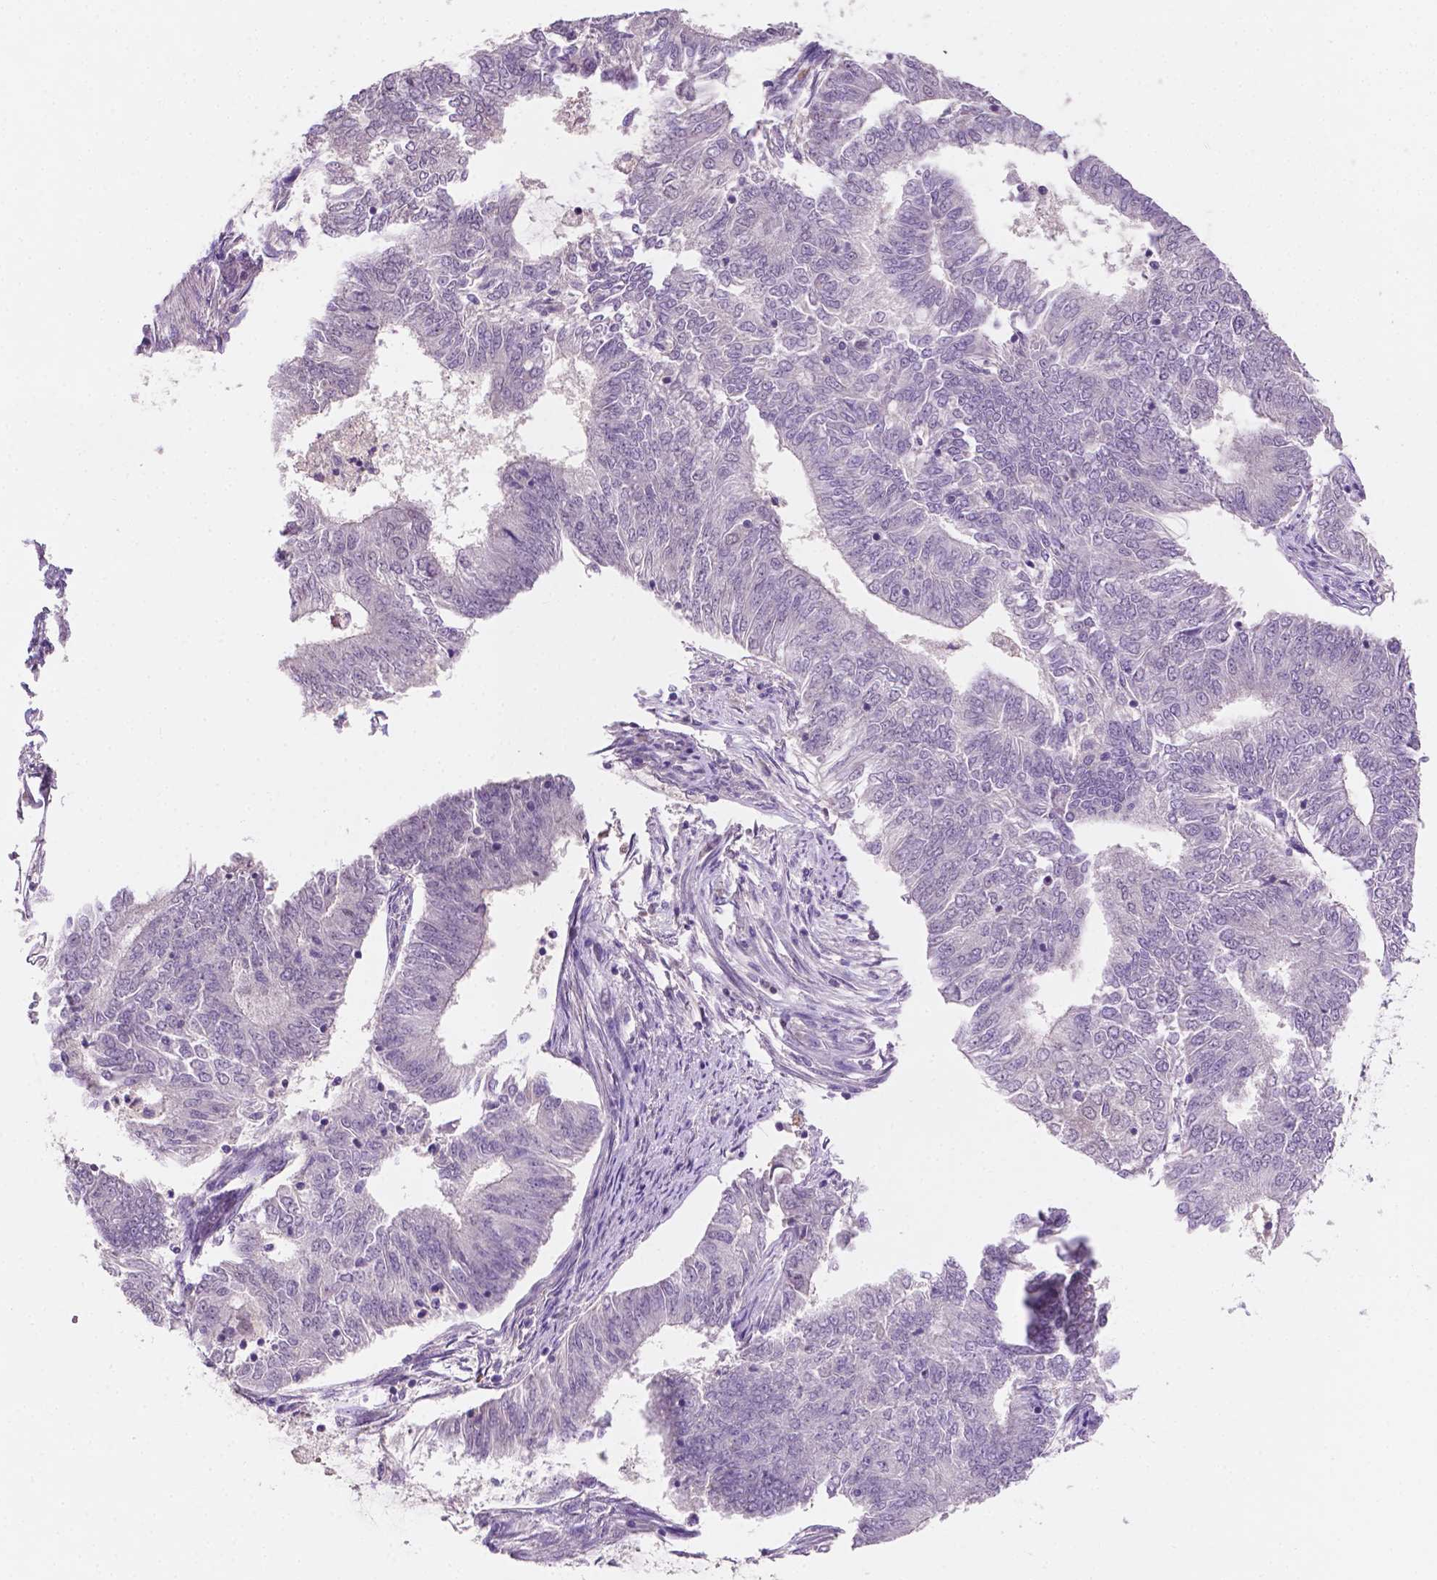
{"staining": {"intensity": "negative", "quantity": "none", "location": "none"}, "tissue": "endometrial cancer", "cell_type": "Tumor cells", "image_type": "cancer", "snomed": [{"axis": "morphology", "description": "Adenocarcinoma, NOS"}, {"axis": "topography", "description": "Endometrium"}], "caption": "IHC micrograph of neoplastic tissue: adenocarcinoma (endometrial) stained with DAB (3,3'-diaminobenzidine) displays no significant protein positivity in tumor cells.", "gene": "MROH6", "patient": {"sex": "female", "age": 62}}